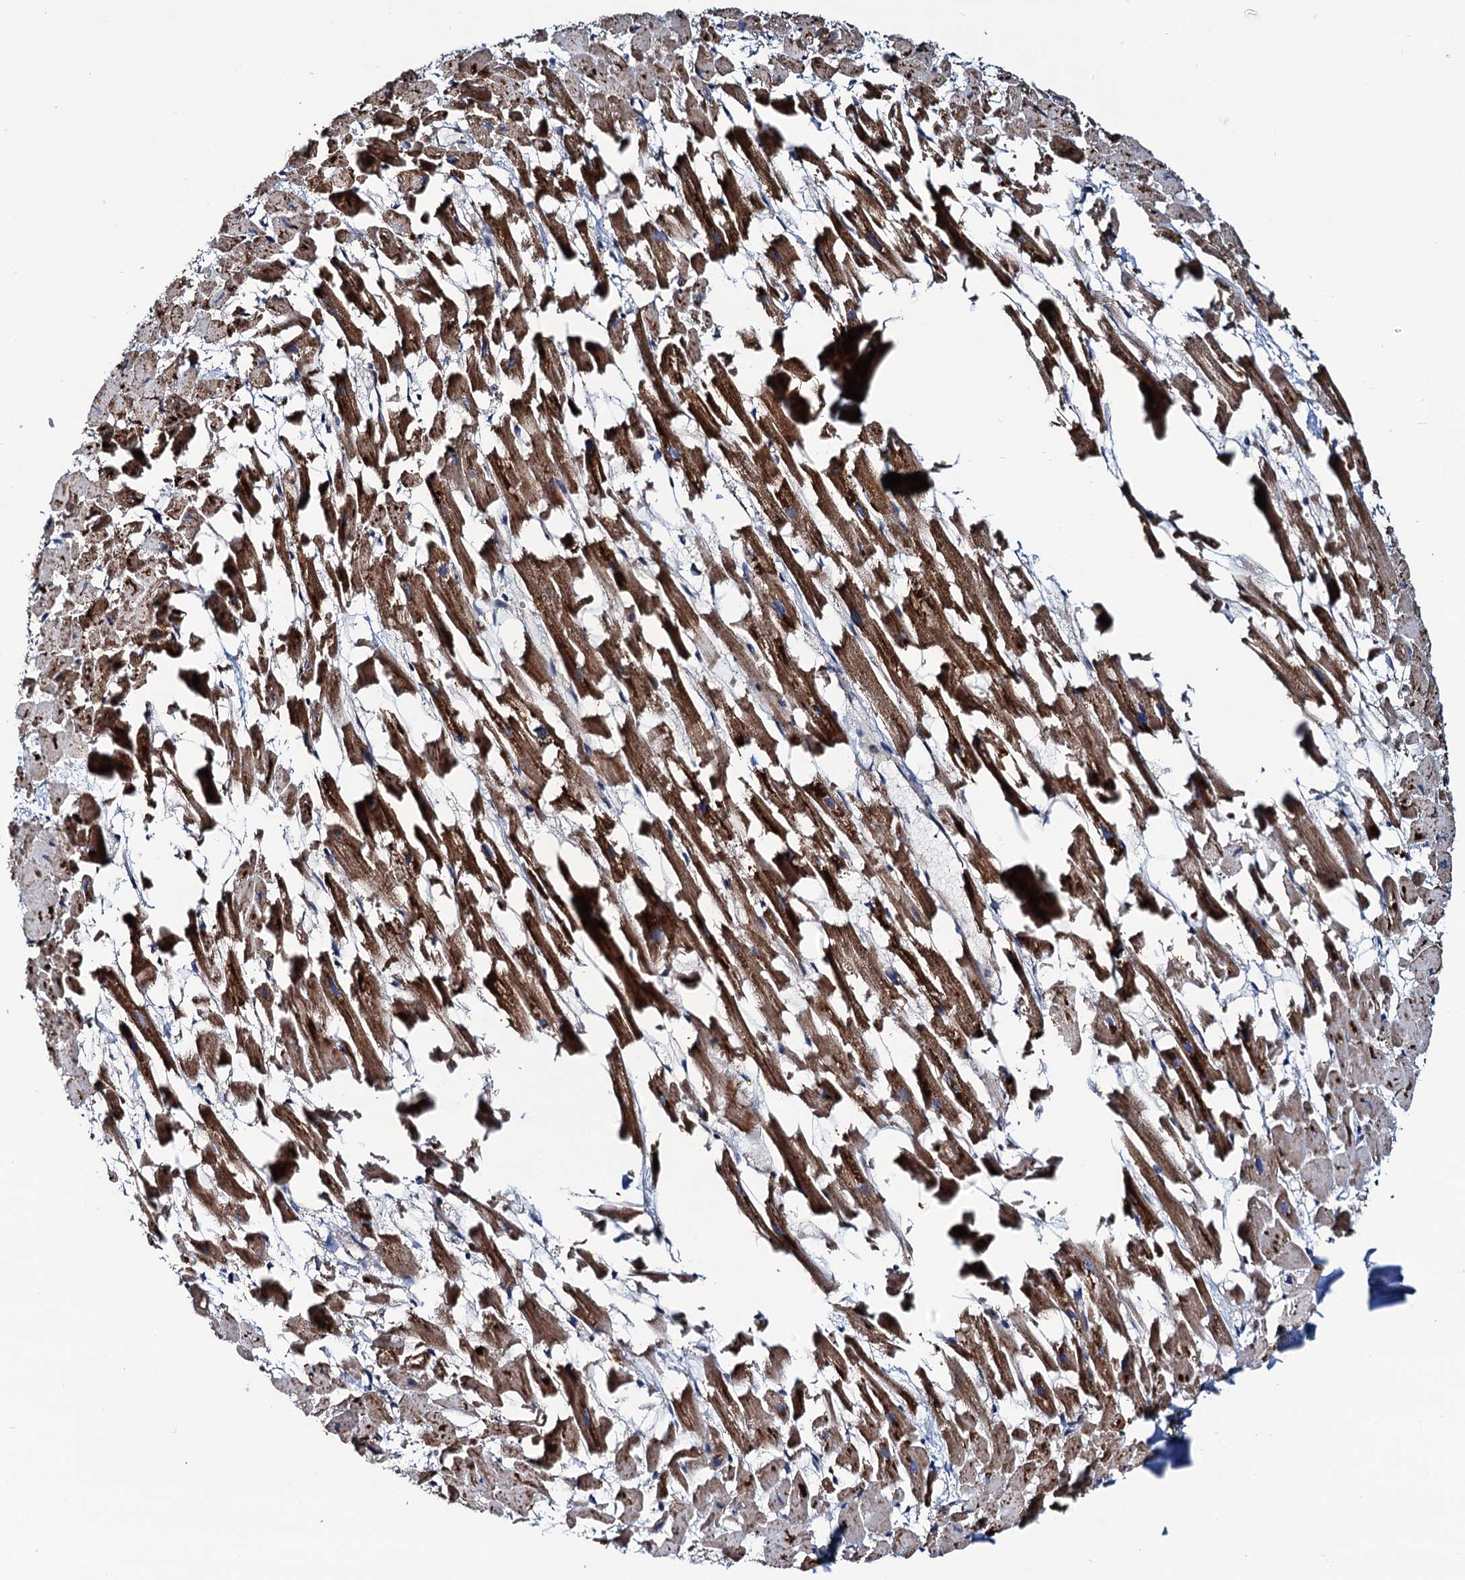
{"staining": {"intensity": "moderate", "quantity": ">75%", "location": "cytoplasmic/membranous"}, "tissue": "heart muscle", "cell_type": "Cardiomyocytes", "image_type": "normal", "snomed": [{"axis": "morphology", "description": "Normal tissue, NOS"}, {"axis": "topography", "description": "Heart"}], "caption": "Immunohistochemical staining of normal heart muscle demonstrates moderate cytoplasmic/membranous protein staining in approximately >75% of cardiomyocytes.", "gene": "NEK1", "patient": {"sex": "female", "age": 64}}